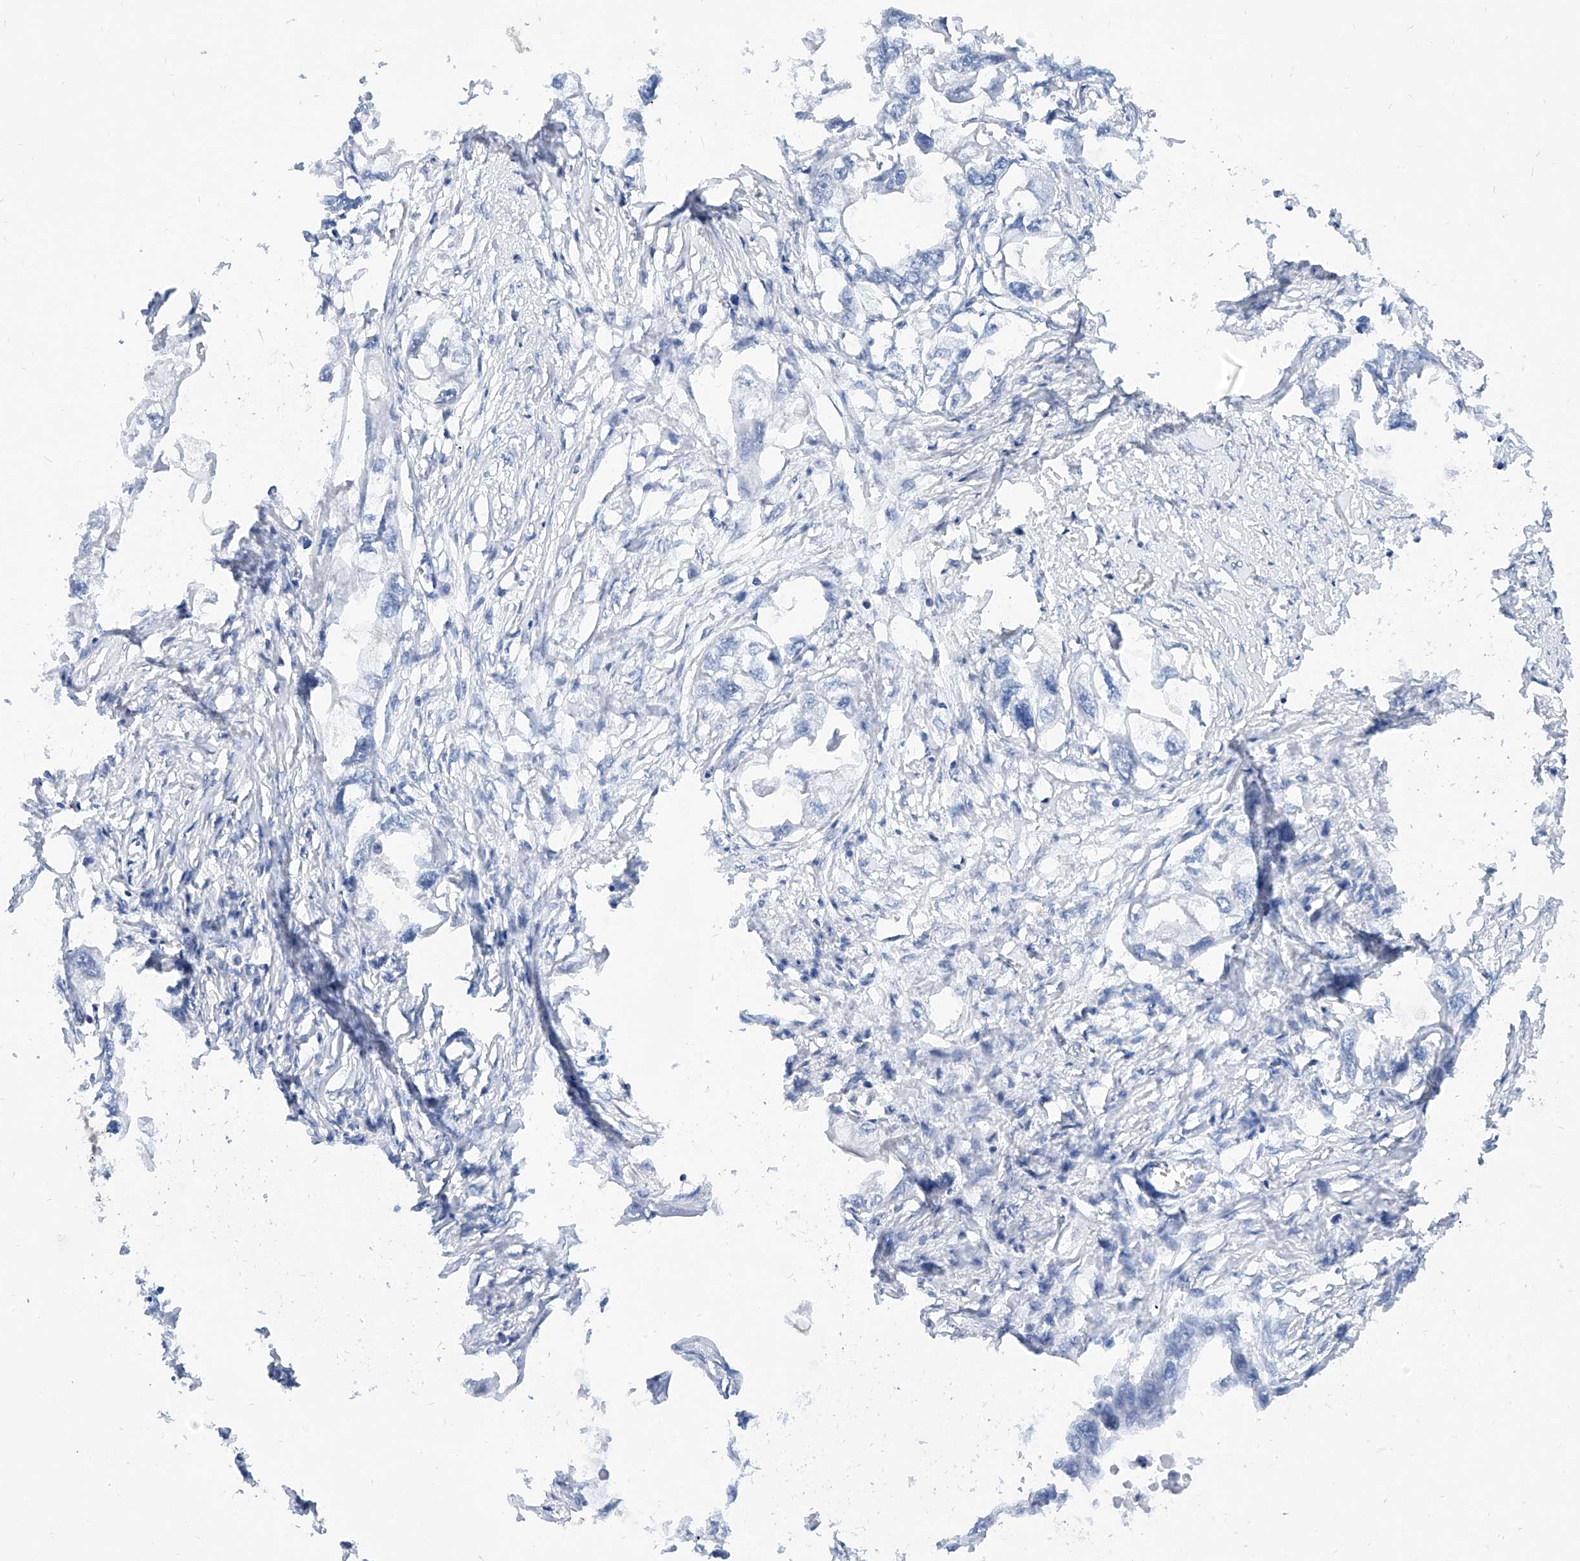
{"staining": {"intensity": "negative", "quantity": "none", "location": "none"}, "tissue": "endometrial cancer", "cell_type": "Tumor cells", "image_type": "cancer", "snomed": [{"axis": "morphology", "description": "Adenocarcinoma, NOS"}, {"axis": "morphology", "description": "Adenocarcinoma, metastatic, NOS"}, {"axis": "topography", "description": "Adipose tissue"}, {"axis": "topography", "description": "Endometrium"}], "caption": "This is an IHC micrograph of adenocarcinoma (endometrial). There is no expression in tumor cells.", "gene": "BPTF", "patient": {"sex": "female", "age": 67}}